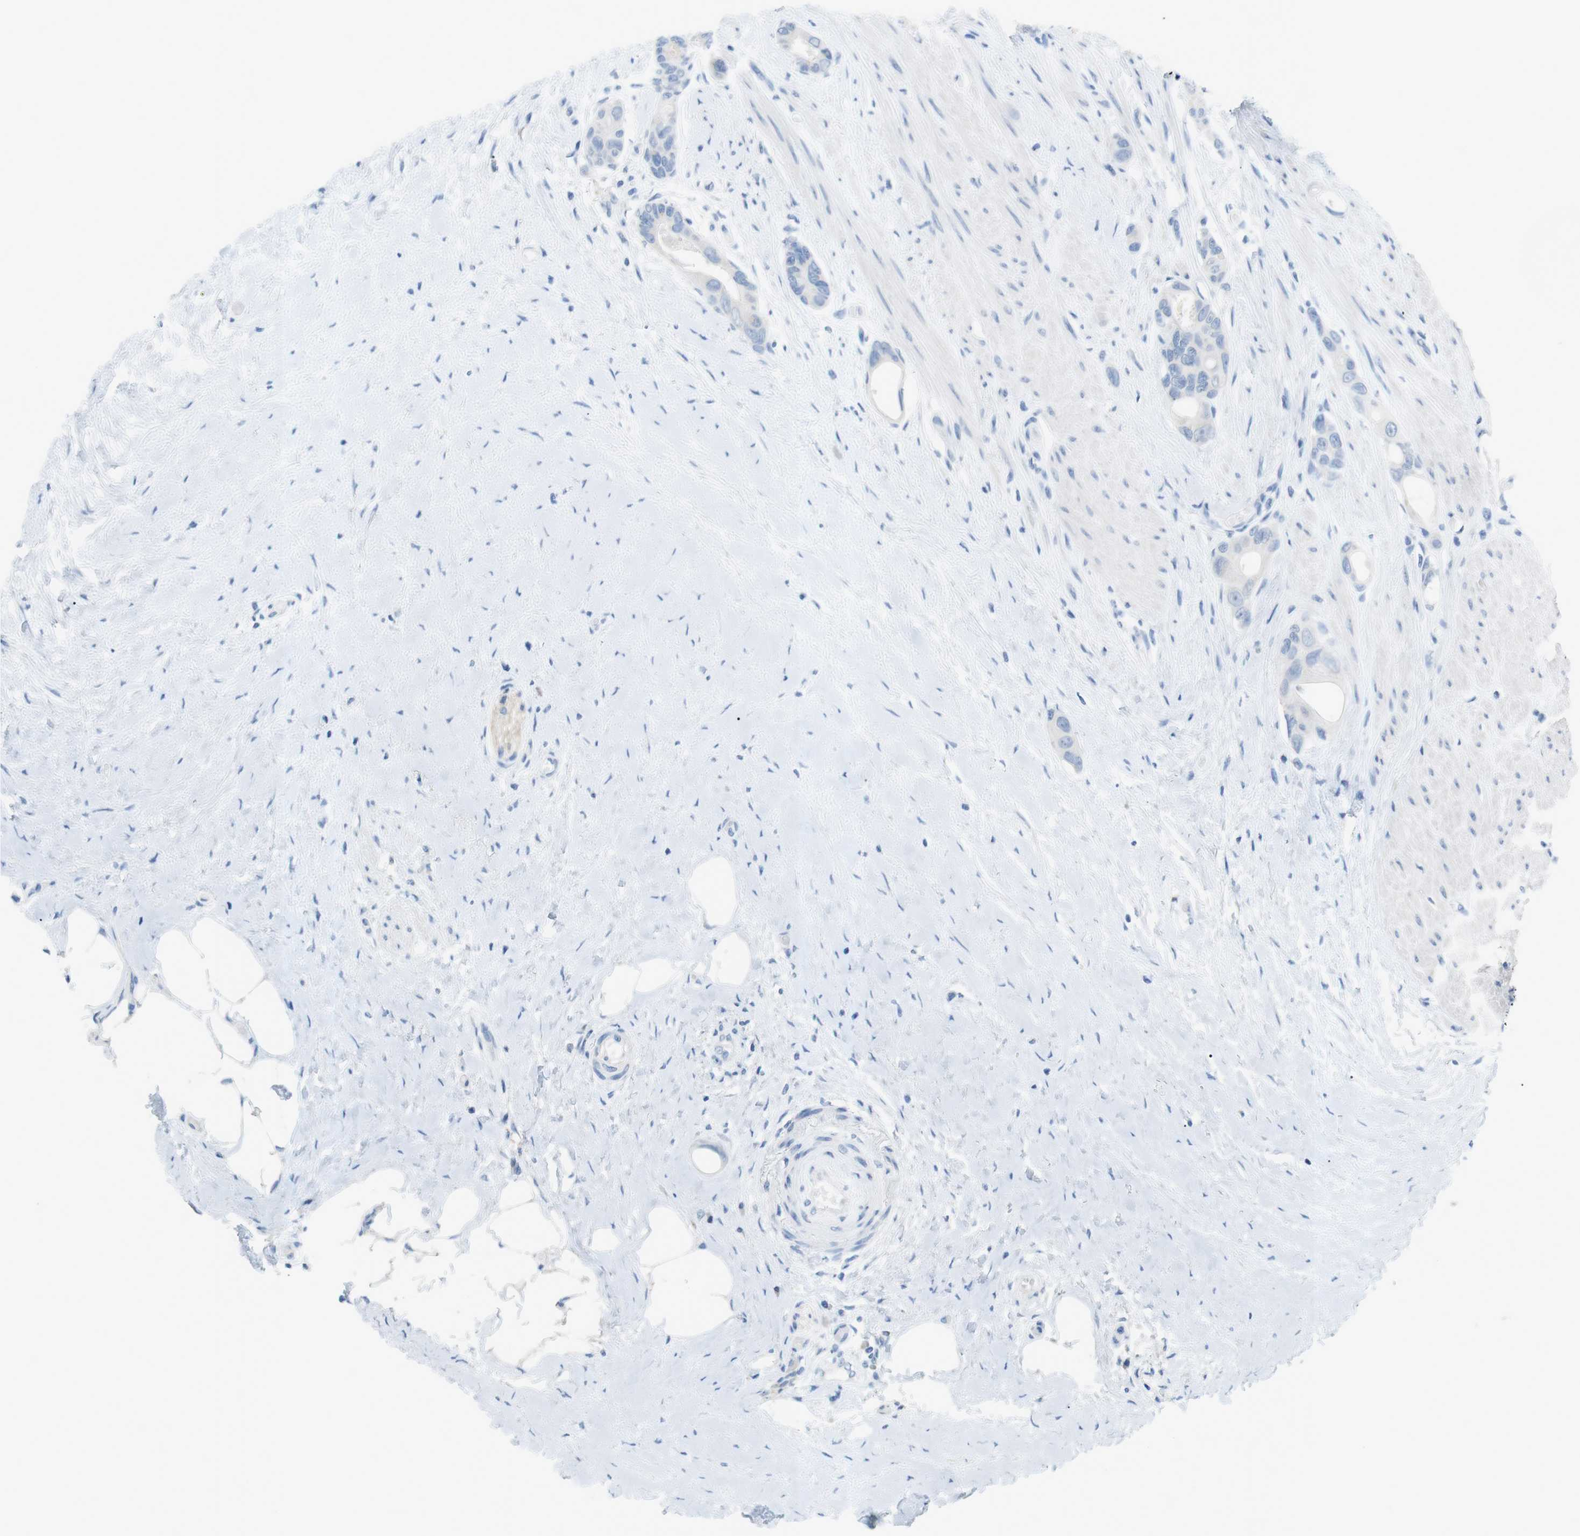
{"staining": {"intensity": "negative", "quantity": "none", "location": "none"}, "tissue": "colorectal cancer", "cell_type": "Tumor cells", "image_type": "cancer", "snomed": [{"axis": "morphology", "description": "Adenocarcinoma, NOS"}, {"axis": "topography", "description": "Rectum"}], "caption": "Immunohistochemical staining of colorectal cancer displays no significant staining in tumor cells. The staining is performed using DAB brown chromogen with nuclei counter-stained in using hematoxylin.", "gene": "SALL4", "patient": {"sex": "male", "age": 51}}